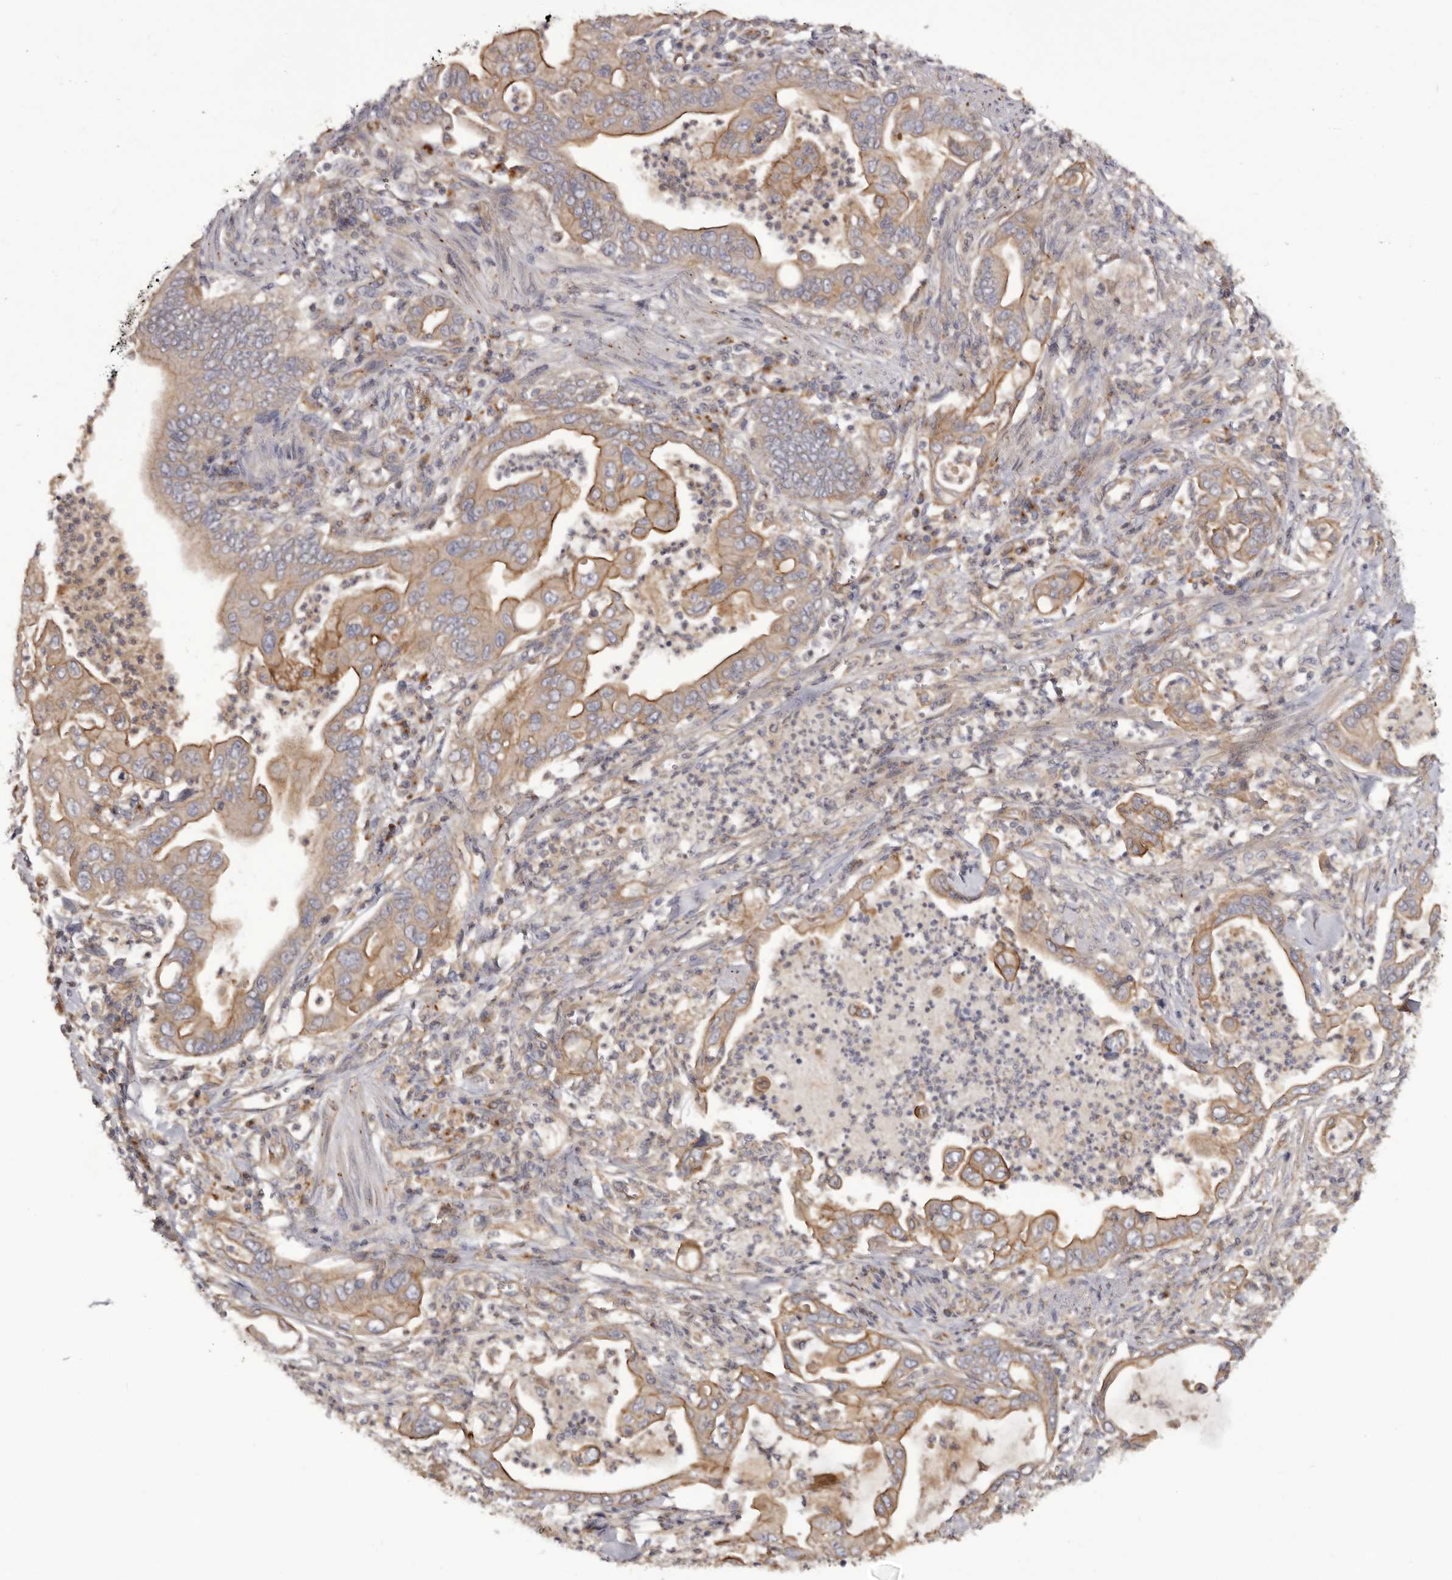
{"staining": {"intensity": "moderate", "quantity": "25%-75%", "location": "cytoplasmic/membranous"}, "tissue": "pancreatic cancer", "cell_type": "Tumor cells", "image_type": "cancer", "snomed": [{"axis": "morphology", "description": "Adenocarcinoma, NOS"}, {"axis": "topography", "description": "Pancreas"}], "caption": "A brown stain highlights moderate cytoplasmic/membranous expression of a protein in pancreatic cancer (adenocarcinoma) tumor cells. (IHC, brightfield microscopy, high magnification).", "gene": "INKA2", "patient": {"sex": "male", "age": 78}}